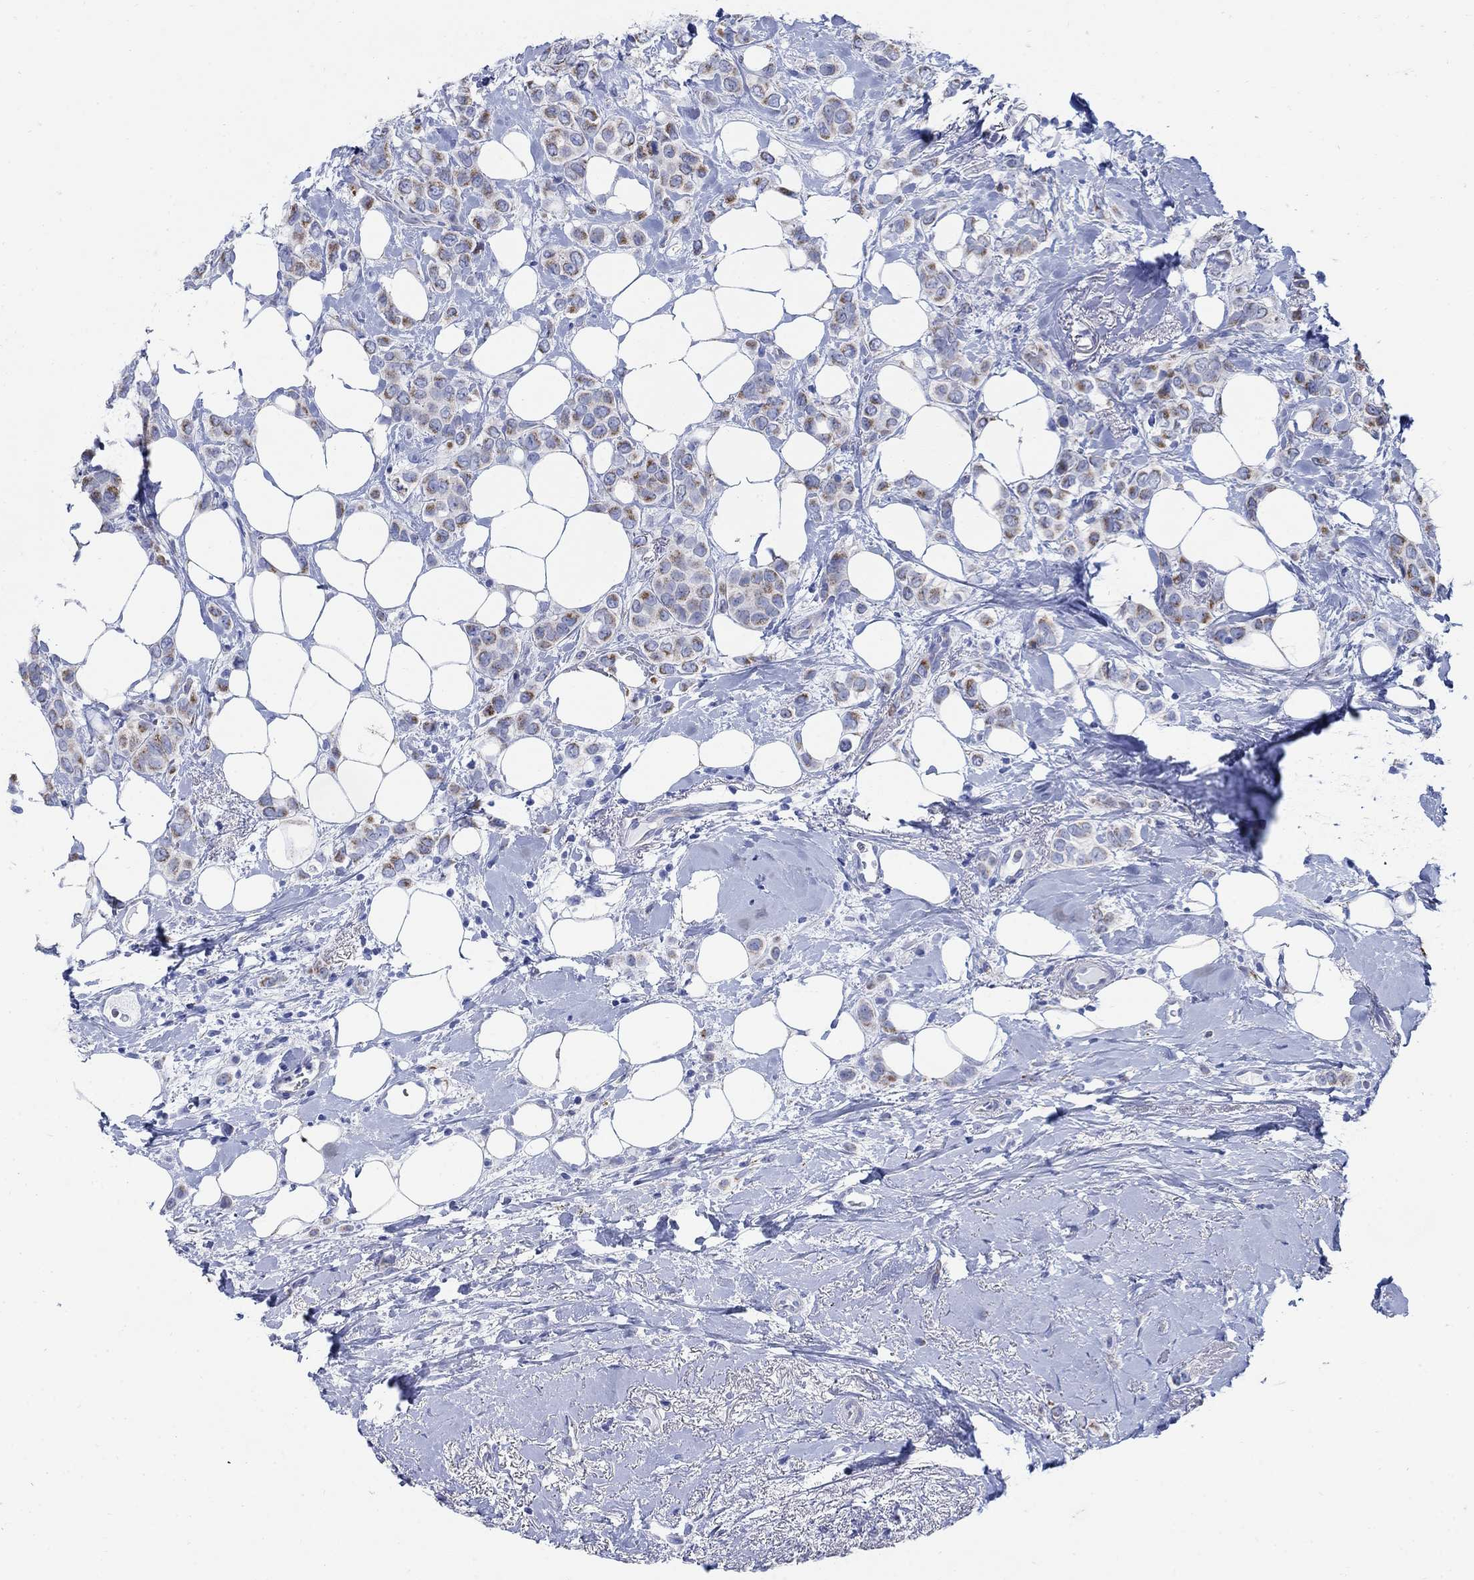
{"staining": {"intensity": "moderate", "quantity": "25%-75%", "location": "cytoplasmic/membranous"}, "tissue": "breast cancer", "cell_type": "Tumor cells", "image_type": "cancer", "snomed": [{"axis": "morphology", "description": "Lobular carcinoma"}, {"axis": "topography", "description": "Breast"}], "caption": "Protein expression by immunohistochemistry displays moderate cytoplasmic/membranous positivity in about 25%-75% of tumor cells in lobular carcinoma (breast).", "gene": "ZDHHC14", "patient": {"sex": "female", "age": 66}}